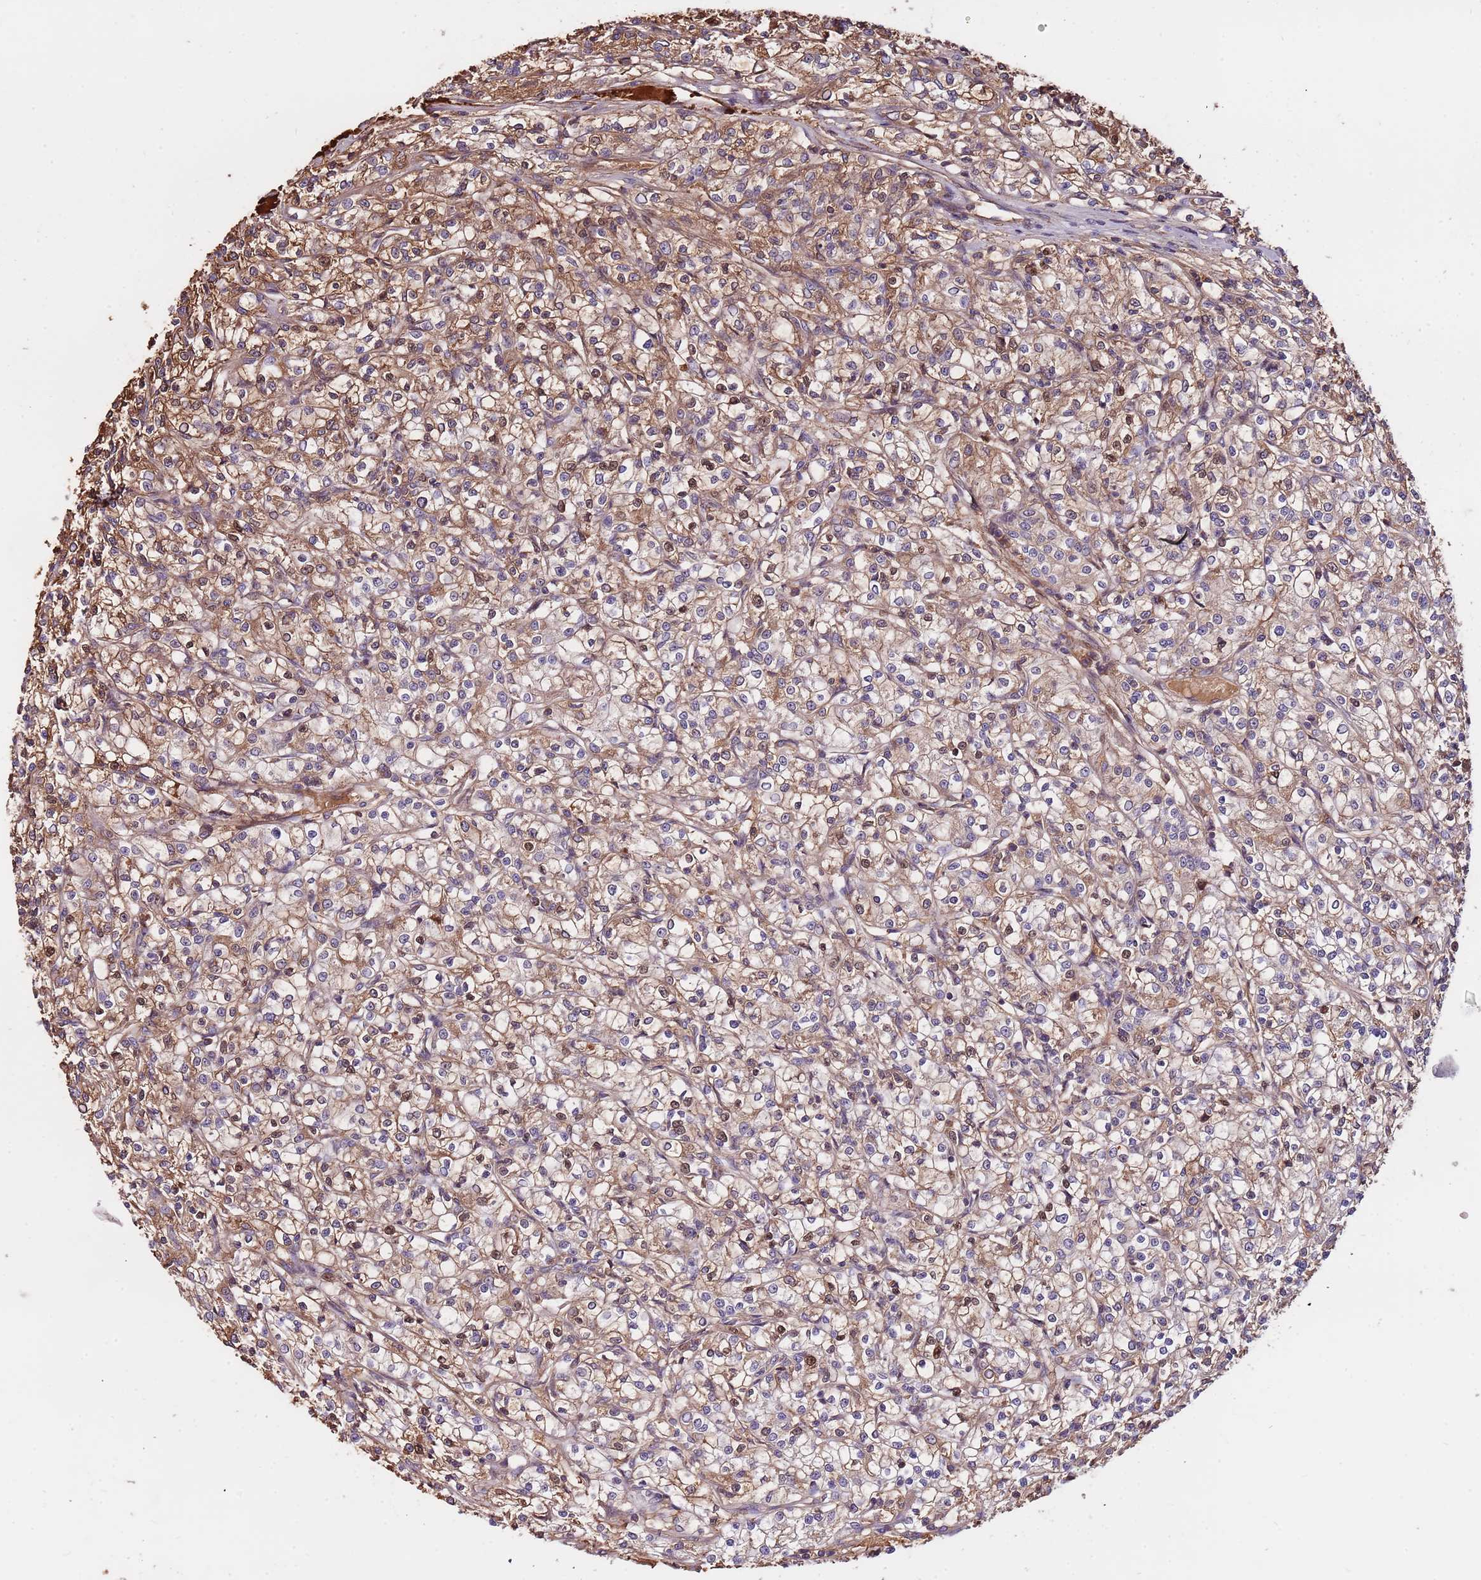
{"staining": {"intensity": "moderate", "quantity": "<25%", "location": "cytoplasmic/membranous,nuclear"}, "tissue": "renal cancer", "cell_type": "Tumor cells", "image_type": "cancer", "snomed": [{"axis": "morphology", "description": "Adenocarcinoma, NOS"}, {"axis": "topography", "description": "Kidney"}], "caption": "Renal adenocarcinoma tissue displays moderate cytoplasmic/membranous and nuclear staining in about <25% of tumor cells", "gene": "DENR", "patient": {"sex": "female", "age": 59}}